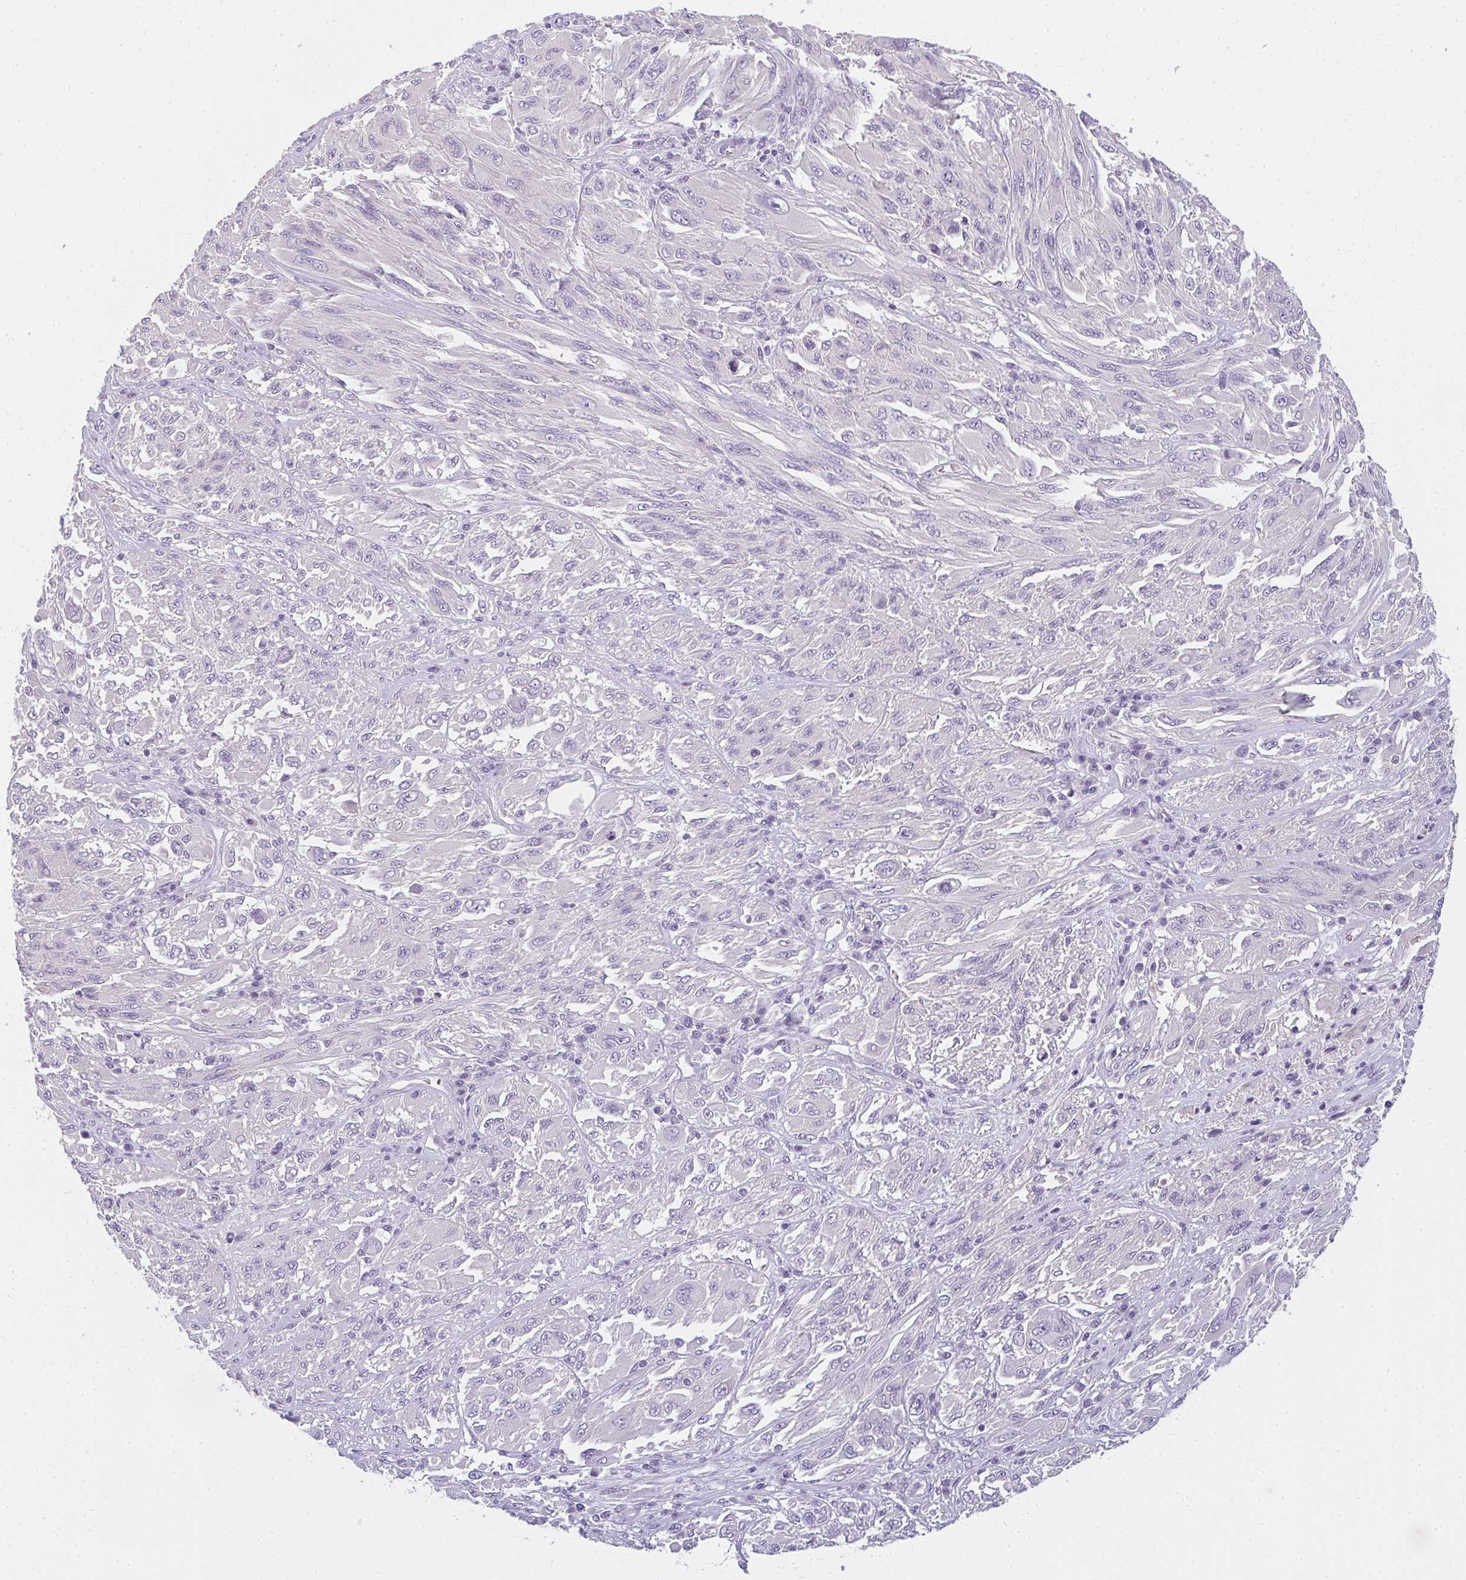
{"staining": {"intensity": "negative", "quantity": "none", "location": "none"}, "tissue": "melanoma", "cell_type": "Tumor cells", "image_type": "cancer", "snomed": [{"axis": "morphology", "description": "Malignant melanoma, NOS"}, {"axis": "topography", "description": "Skin"}], "caption": "High magnification brightfield microscopy of melanoma stained with DAB (3,3'-diaminobenzidine) (brown) and counterstained with hematoxylin (blue): tumor cells show no significant expression. The staining is performed using DAB brown chromogen with nuclei counter-stained in using hematoxylin.", "gene": "PPP1R3G", "patient": {"sex": "female", "age": 91}}